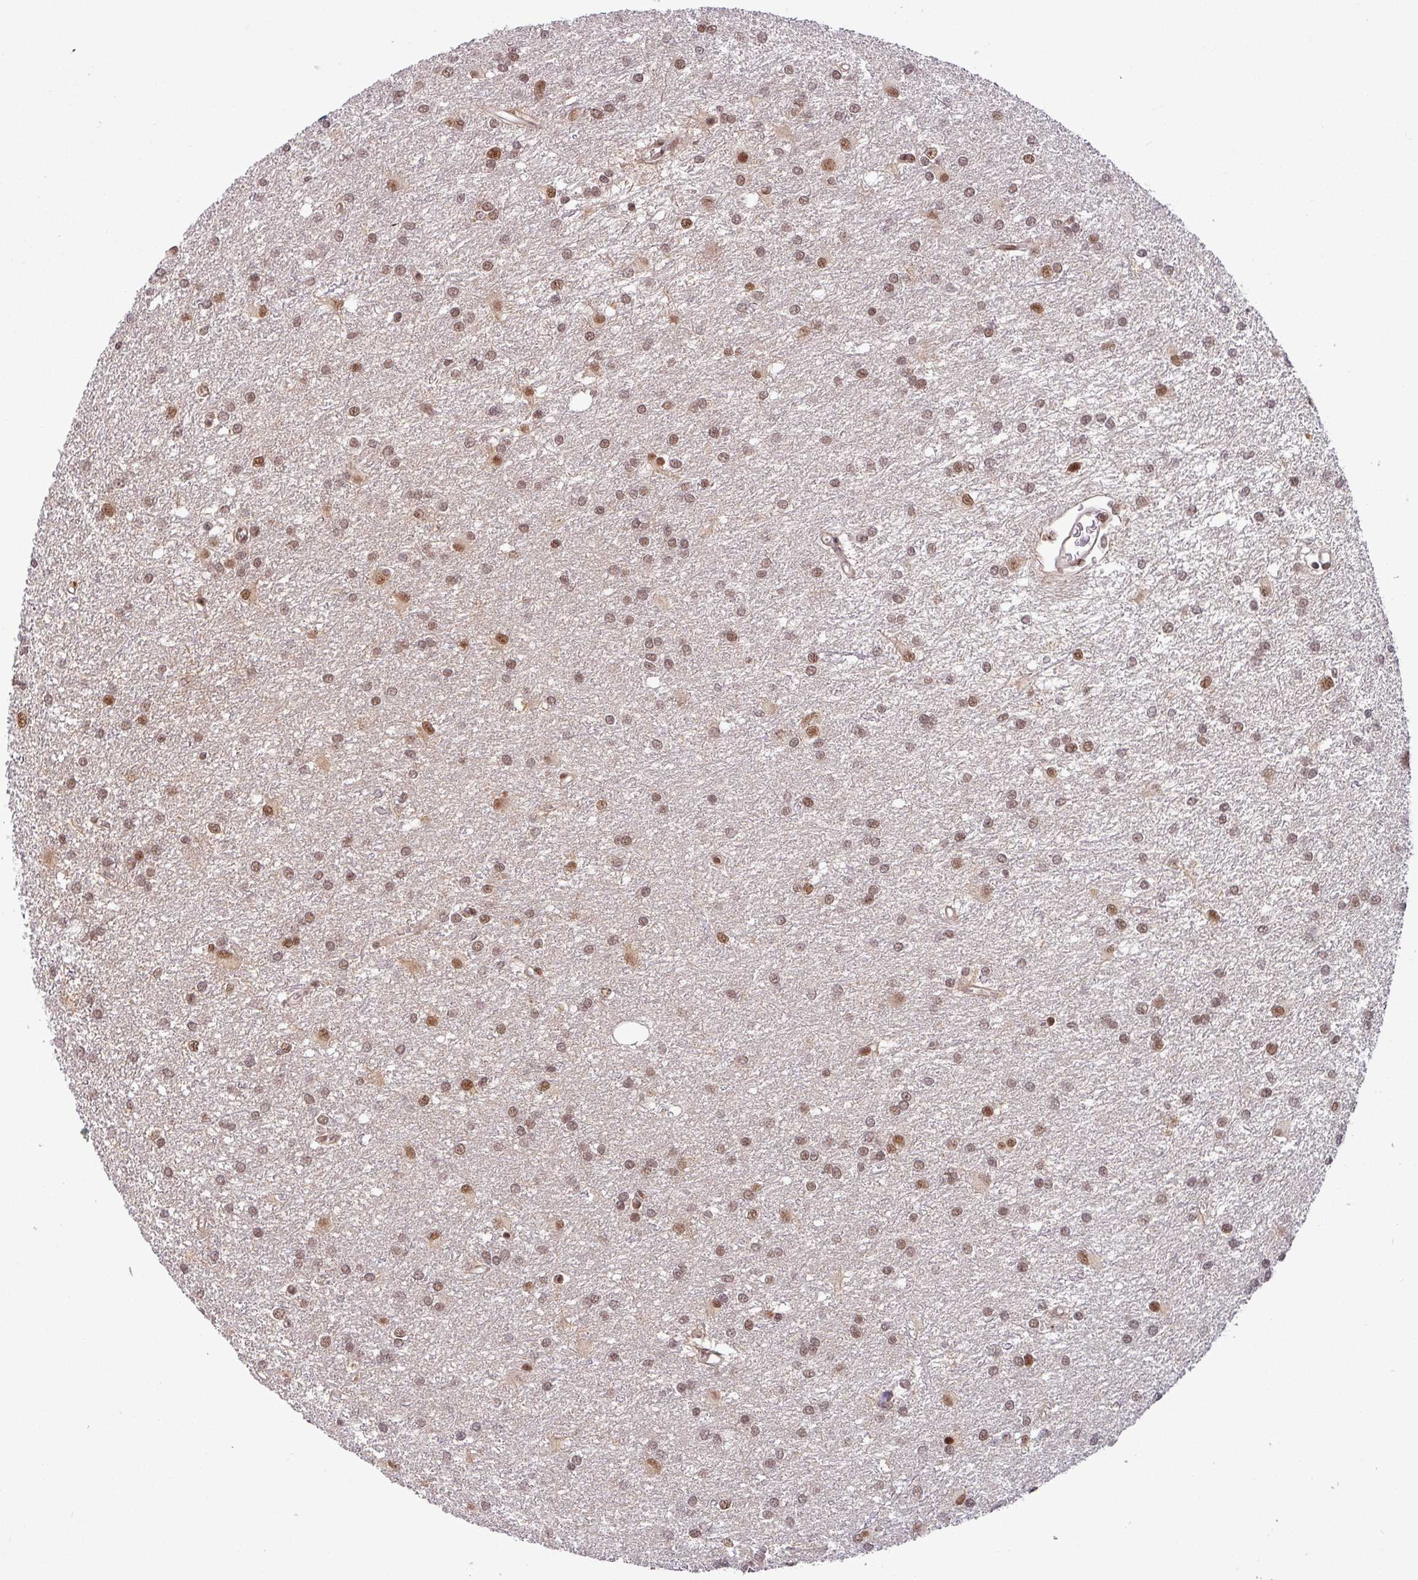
{"staining": {"intensity": "moderate", "quantity": ">75%", "location": "nuclear"}, "tissue": "glioma", "cell_type": "Tumor cells", "image_type": "cancer", "snomed": [{"axis": "morphology", "description": "Glioma, malignant, High grade"}, {"axis": "topography", "description": "Brain"}], "caption": "Protein expression by immunohistochemistry (IHC) reveals moderate nuclear expression in approximately >75% of tumor cells in malignant glioma (high-grade). Using DAB (brown) and hematoxylin (blue) stains, captured at high magnification using brightfield microscopy.", "gene": "SRSF2", "patient": {"sex": "female", "age": 50}}